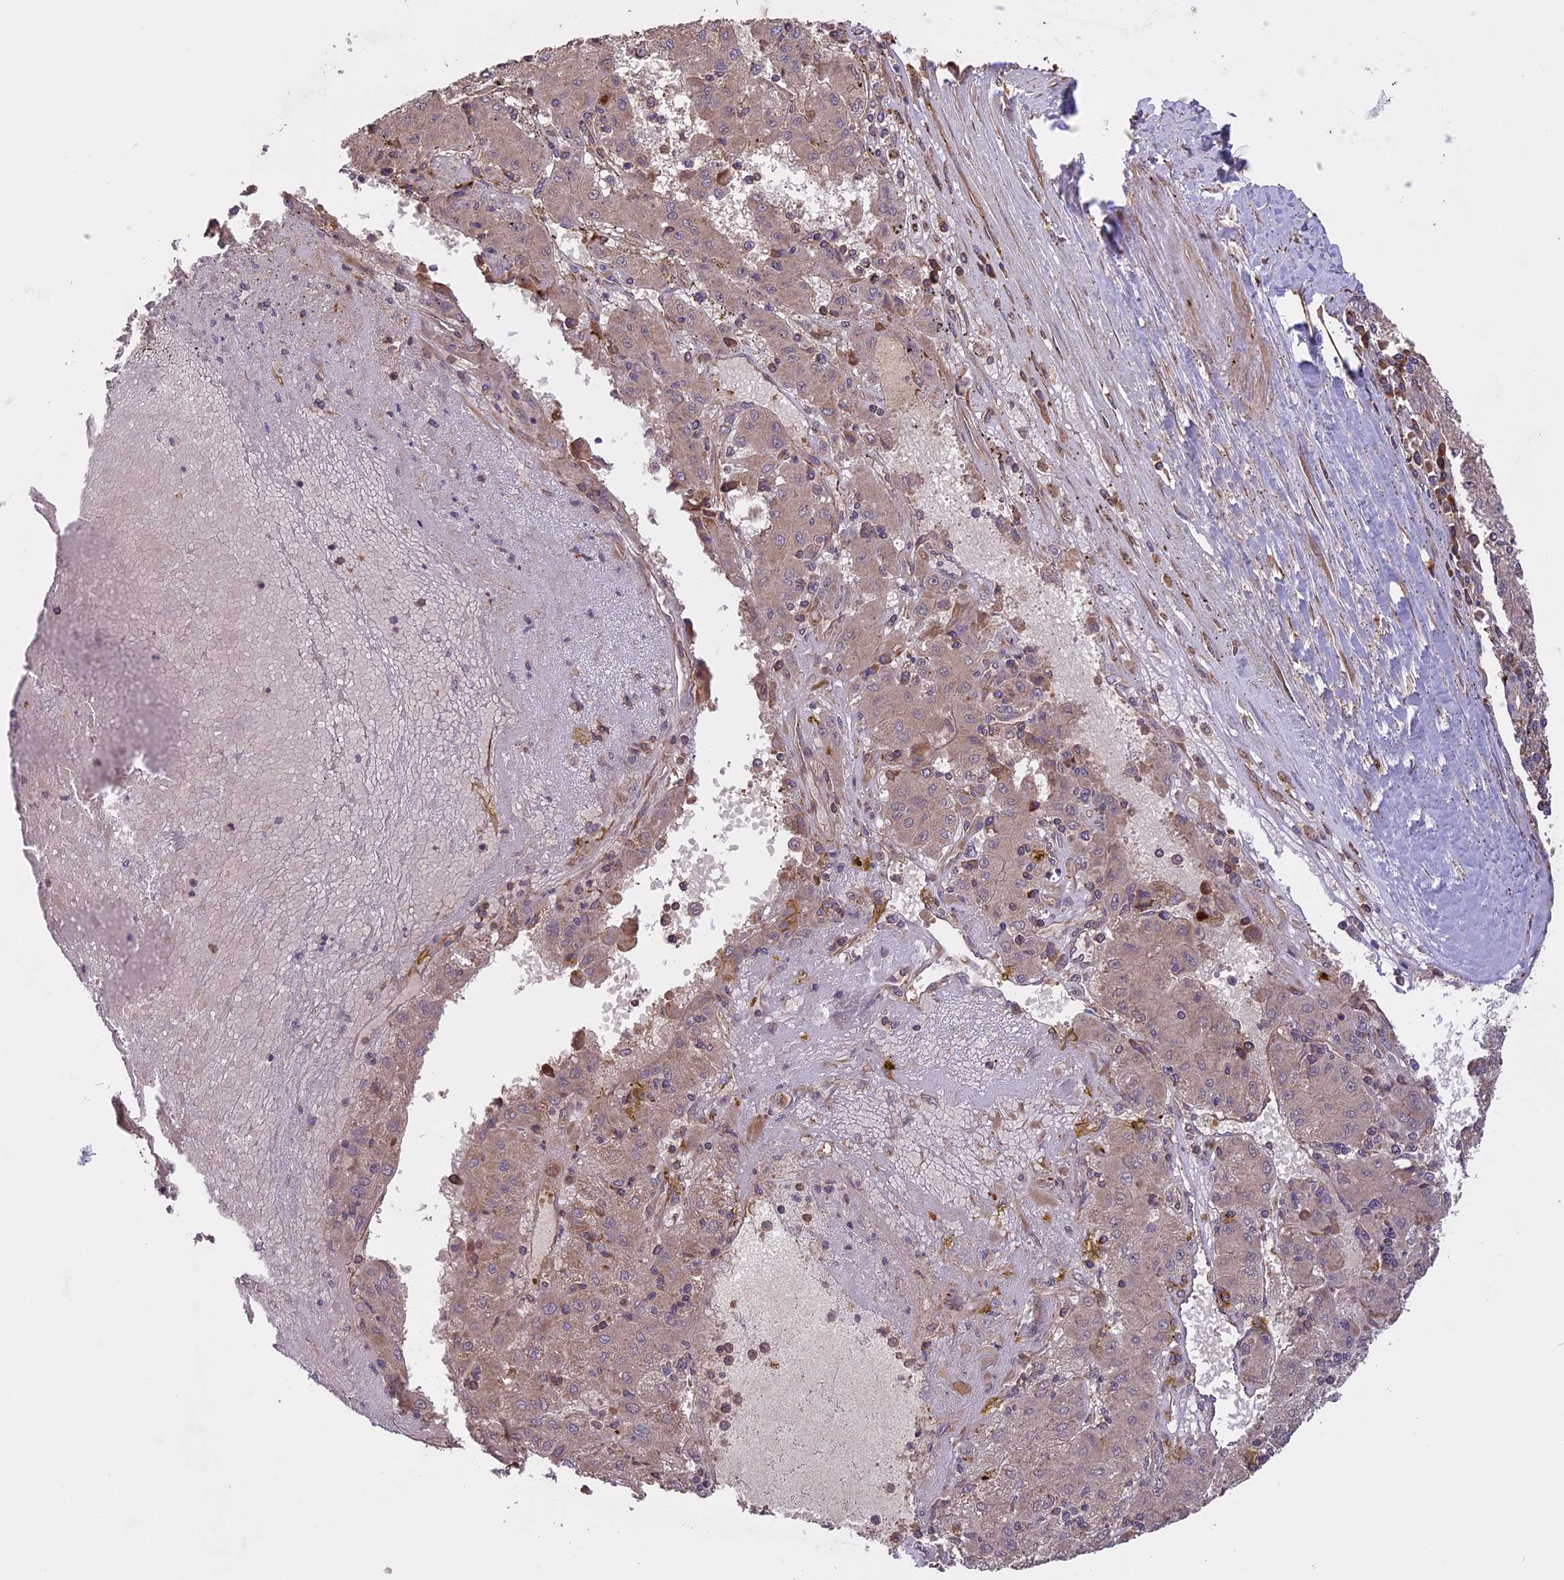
{"staining": {"intensity": "weak", "quantity": ">75%", "location": "cytoplasmic/membranous"}, "tissue": "liver cancer", "cell_type": "Tumor cells", "image_type": "cancer", "snomed": [{"axis": "morphology", "description": "Carcinoma, Hepatocellular, NOS"}, {"axis": "topography", "description": "Liver"}], "caption": "Weak cytoplasmic/membranous staining is appreciated in about >75% of tumor cells in liver cancer.", "gene": "GAS8", "patient": {"sex": "male", "age": 72}}